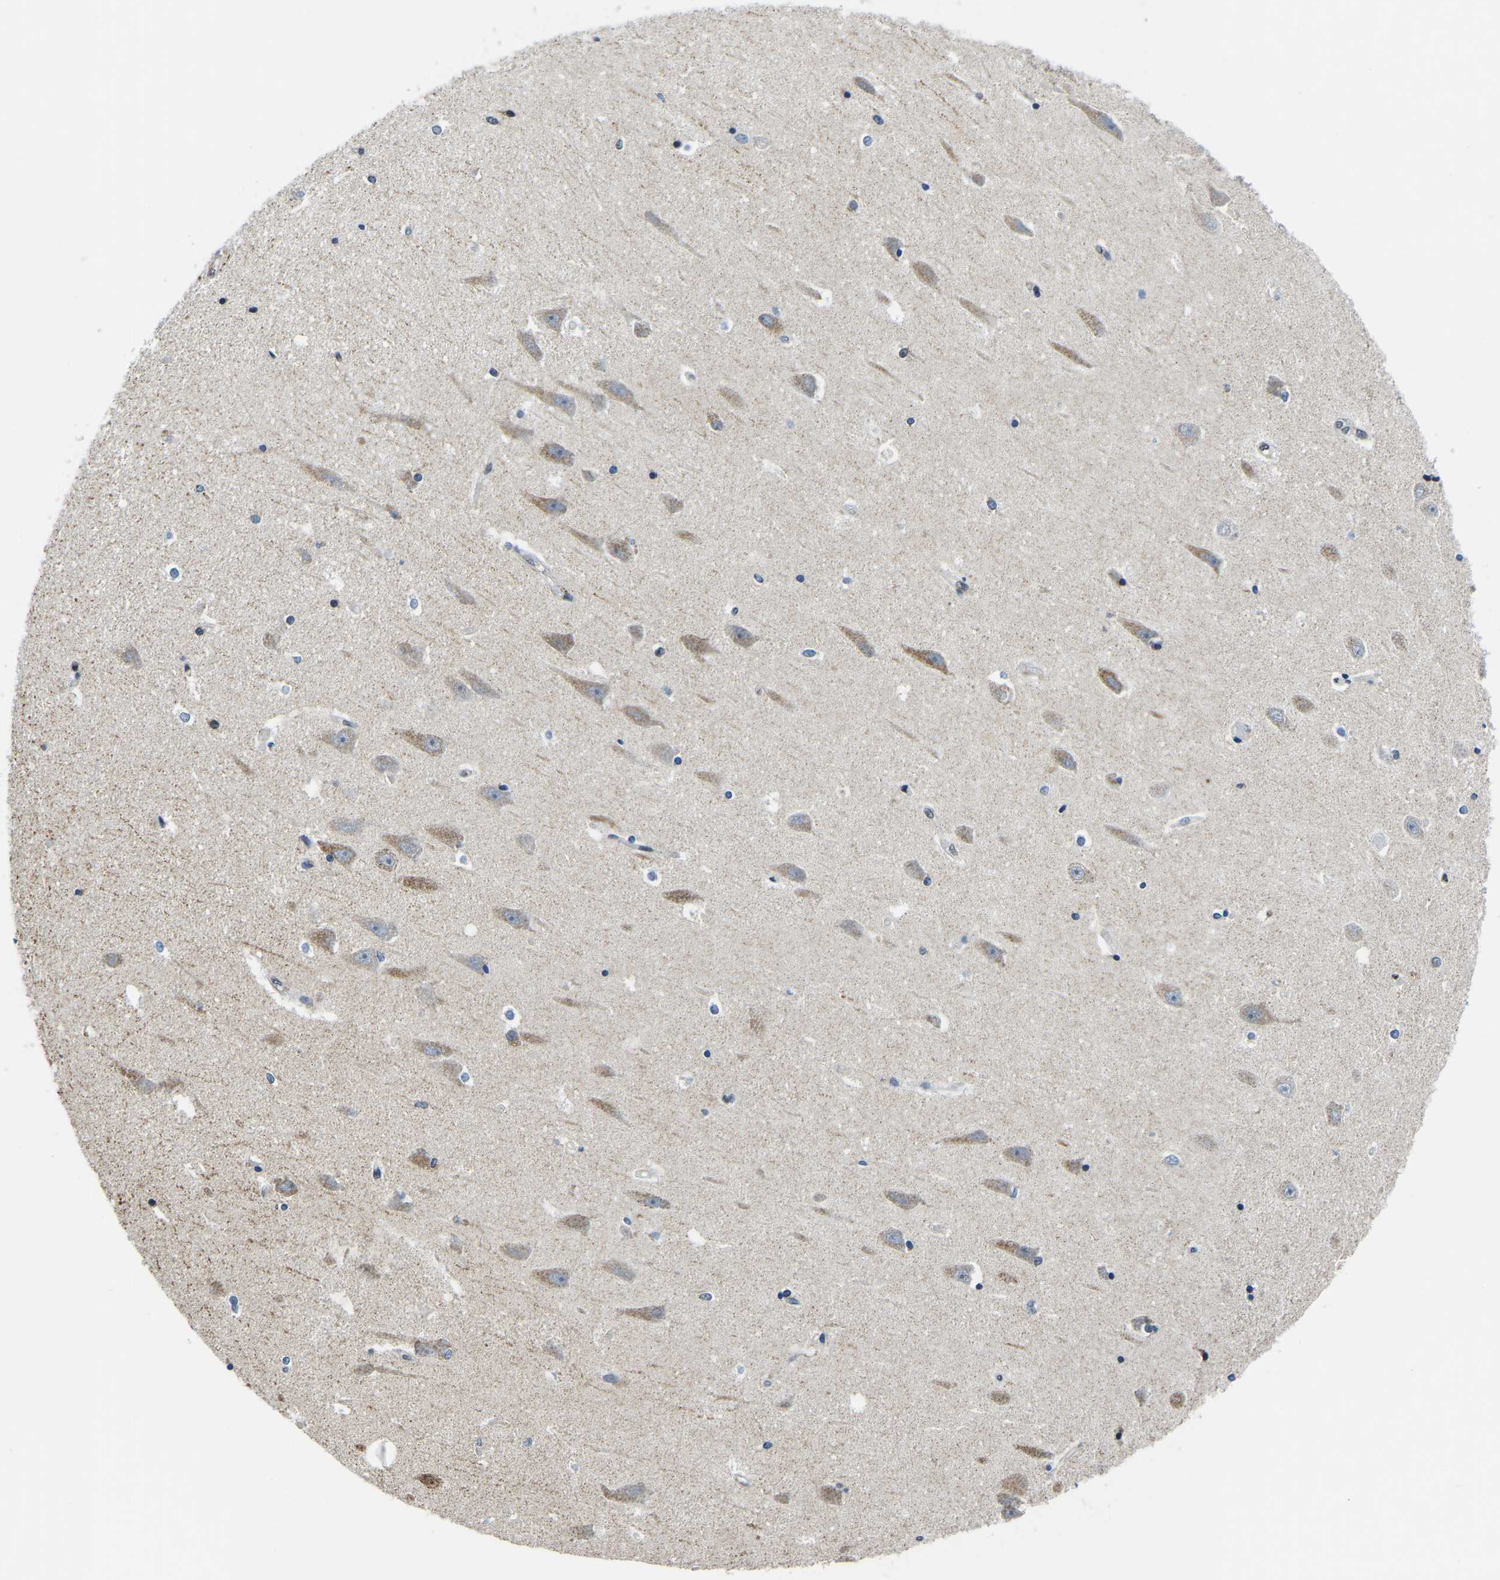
{"staining": {"intensity": "negative", "quantity": "none", "location": "none"}, "tissue": "hippocampus", "cell_type": "Glial cells", "image_type": "normal", "snomed": [{"axis": "morphology", "description": "Normal tissue, NOS"}, {"axis": "topography", "description": "Hippocampus"}], "caption": "Protein analysis of normal hippocampus displays no significant expression in glial cells.", "gene": "BNIP3L", "patient": {"sex": "male", "age": 45}}